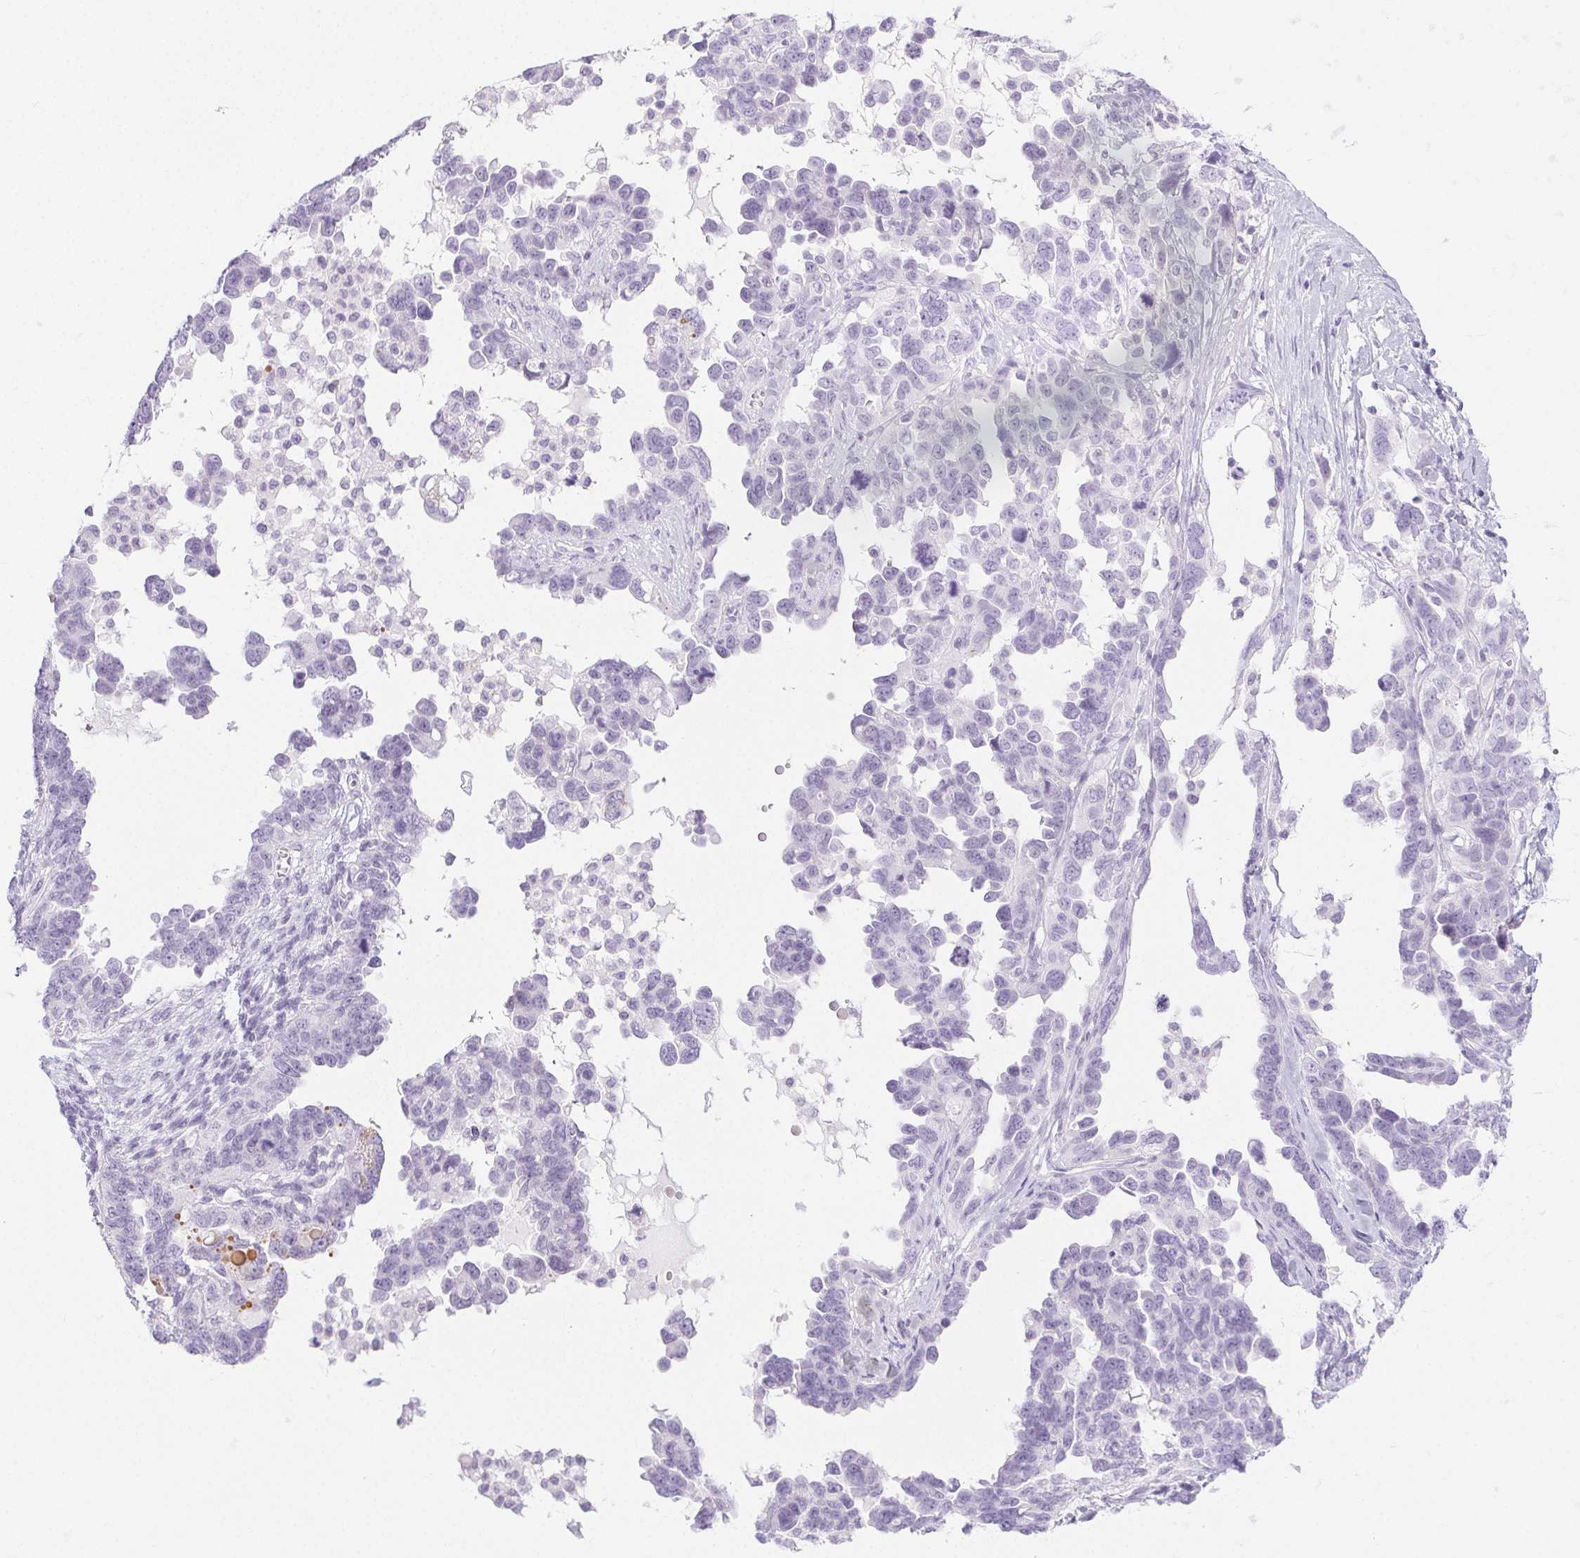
{"staining": {"intensity": "negative", "quantity": "none", "location": "none"}, "tissue": "ovarian cancer", "cell_type": "Tumor cells", "image_type": "cancer", "snomed": [{"axis": "morphology", "description": "Cystadenocarcinoma, serous, NOS"}, {"axis": "topography", "description": "Ovary"}], "caption": "Immunohistochemistry micrograph of neoplastic tissue: human ovarian cancer (serous cystadenocarcinoma) stained with DAB demonstrates no significant protein expression in tumor cells.", "gene": "PI3", "patient": {"sex": "female", "age": 69}}